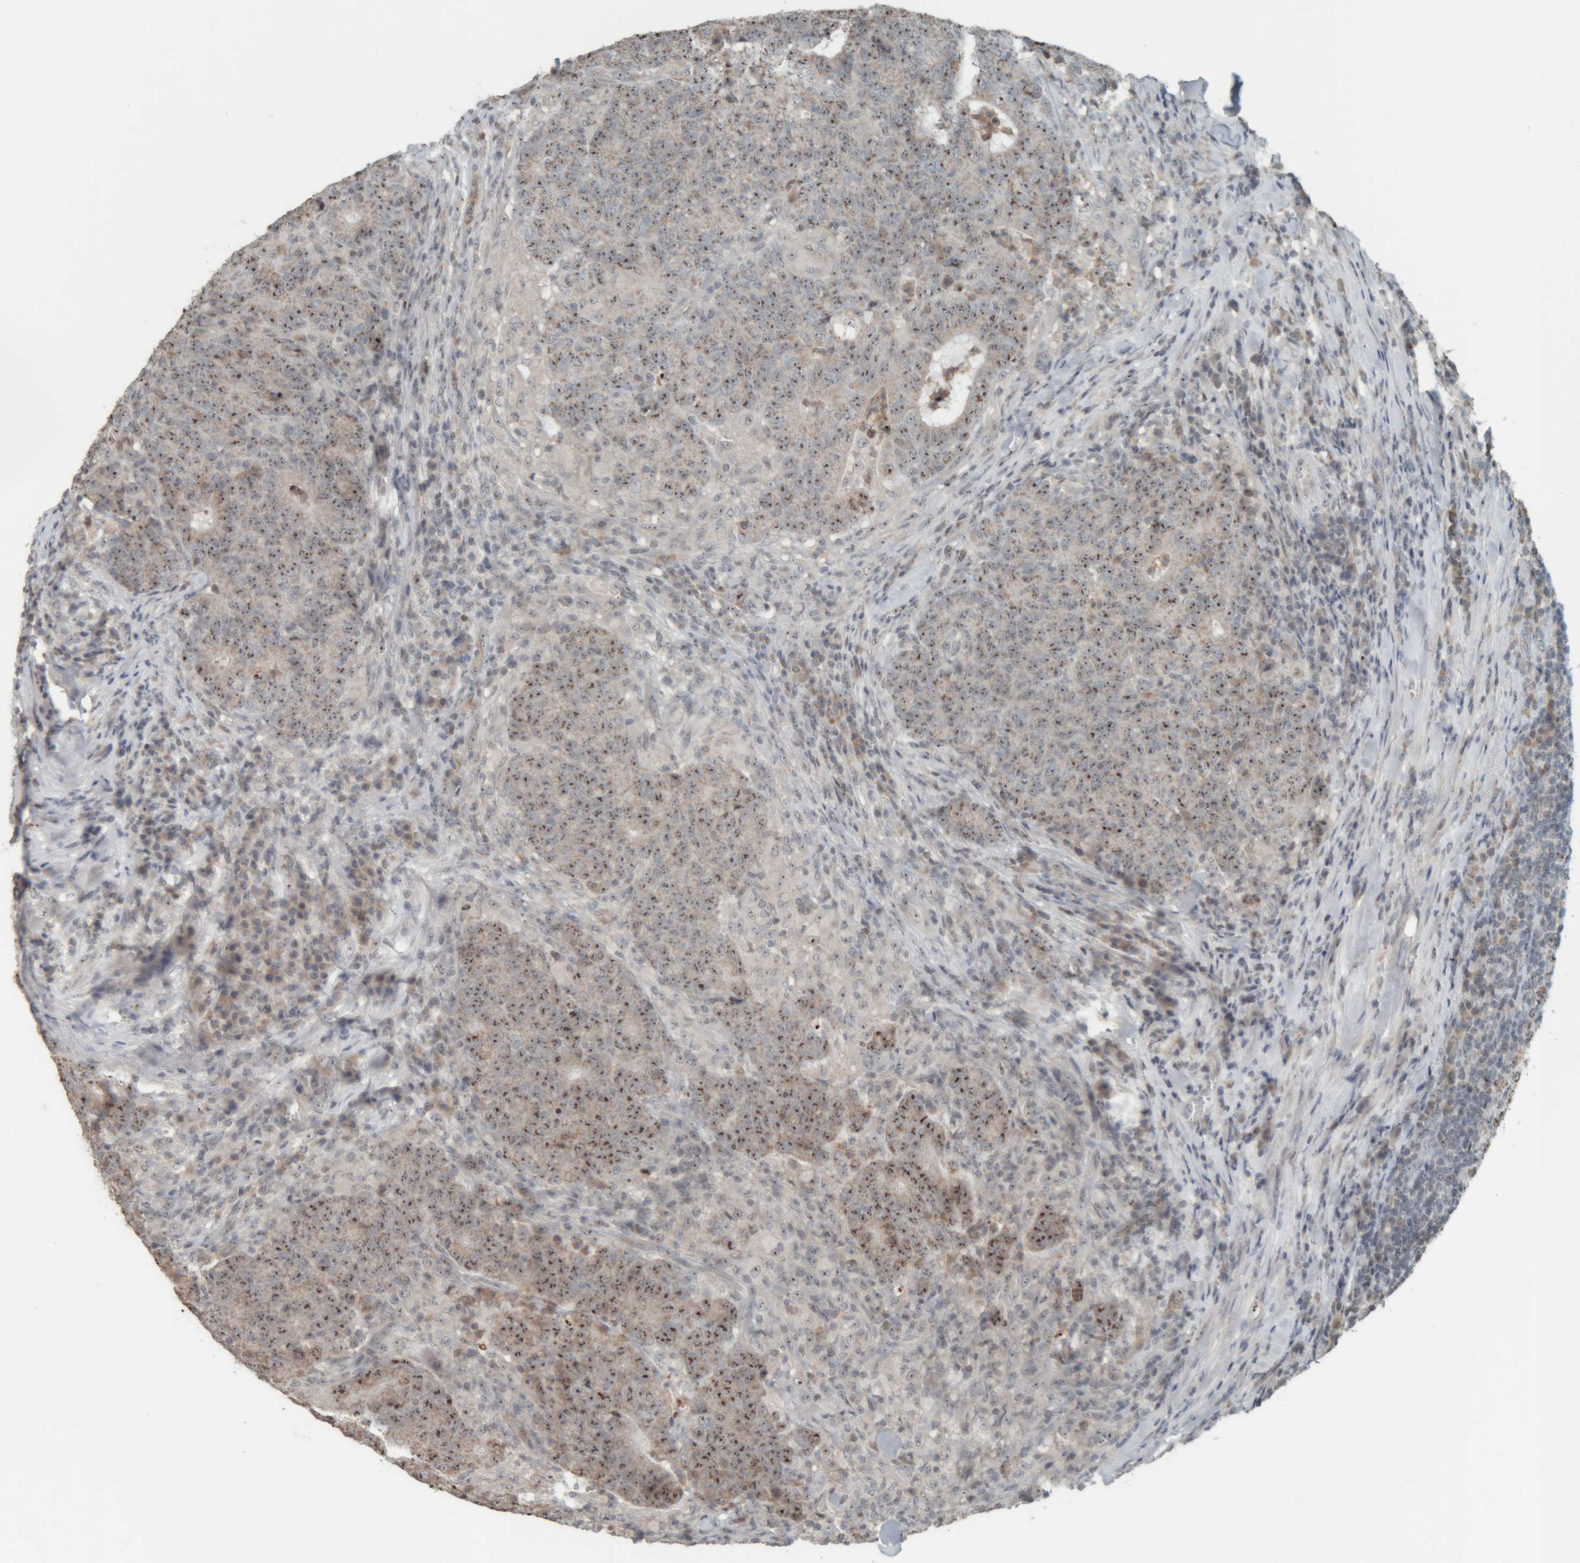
{"staining": {"intensity": "moderate", "quantity": ">75%", "location": "nuclear"}, "tissue": "colorectal cancer", "cell_type": "Tumor cells", "image_type": "cancer", "snomed": [{"axis": "morphology", "description": "Normal tissue, NOS"}, {"axis": "morphology", "description": "Adenocarcinoma, NOS"}, {"axis": "topography", "description": "Colon"}], "caption": "Protein positivity by immunohistochemistry displays moderate nuclear staining in about >75% of tumor cells in colorectal cancer.", "gene": "RPF1", "patient": {"sex": "female", "age": 75}}